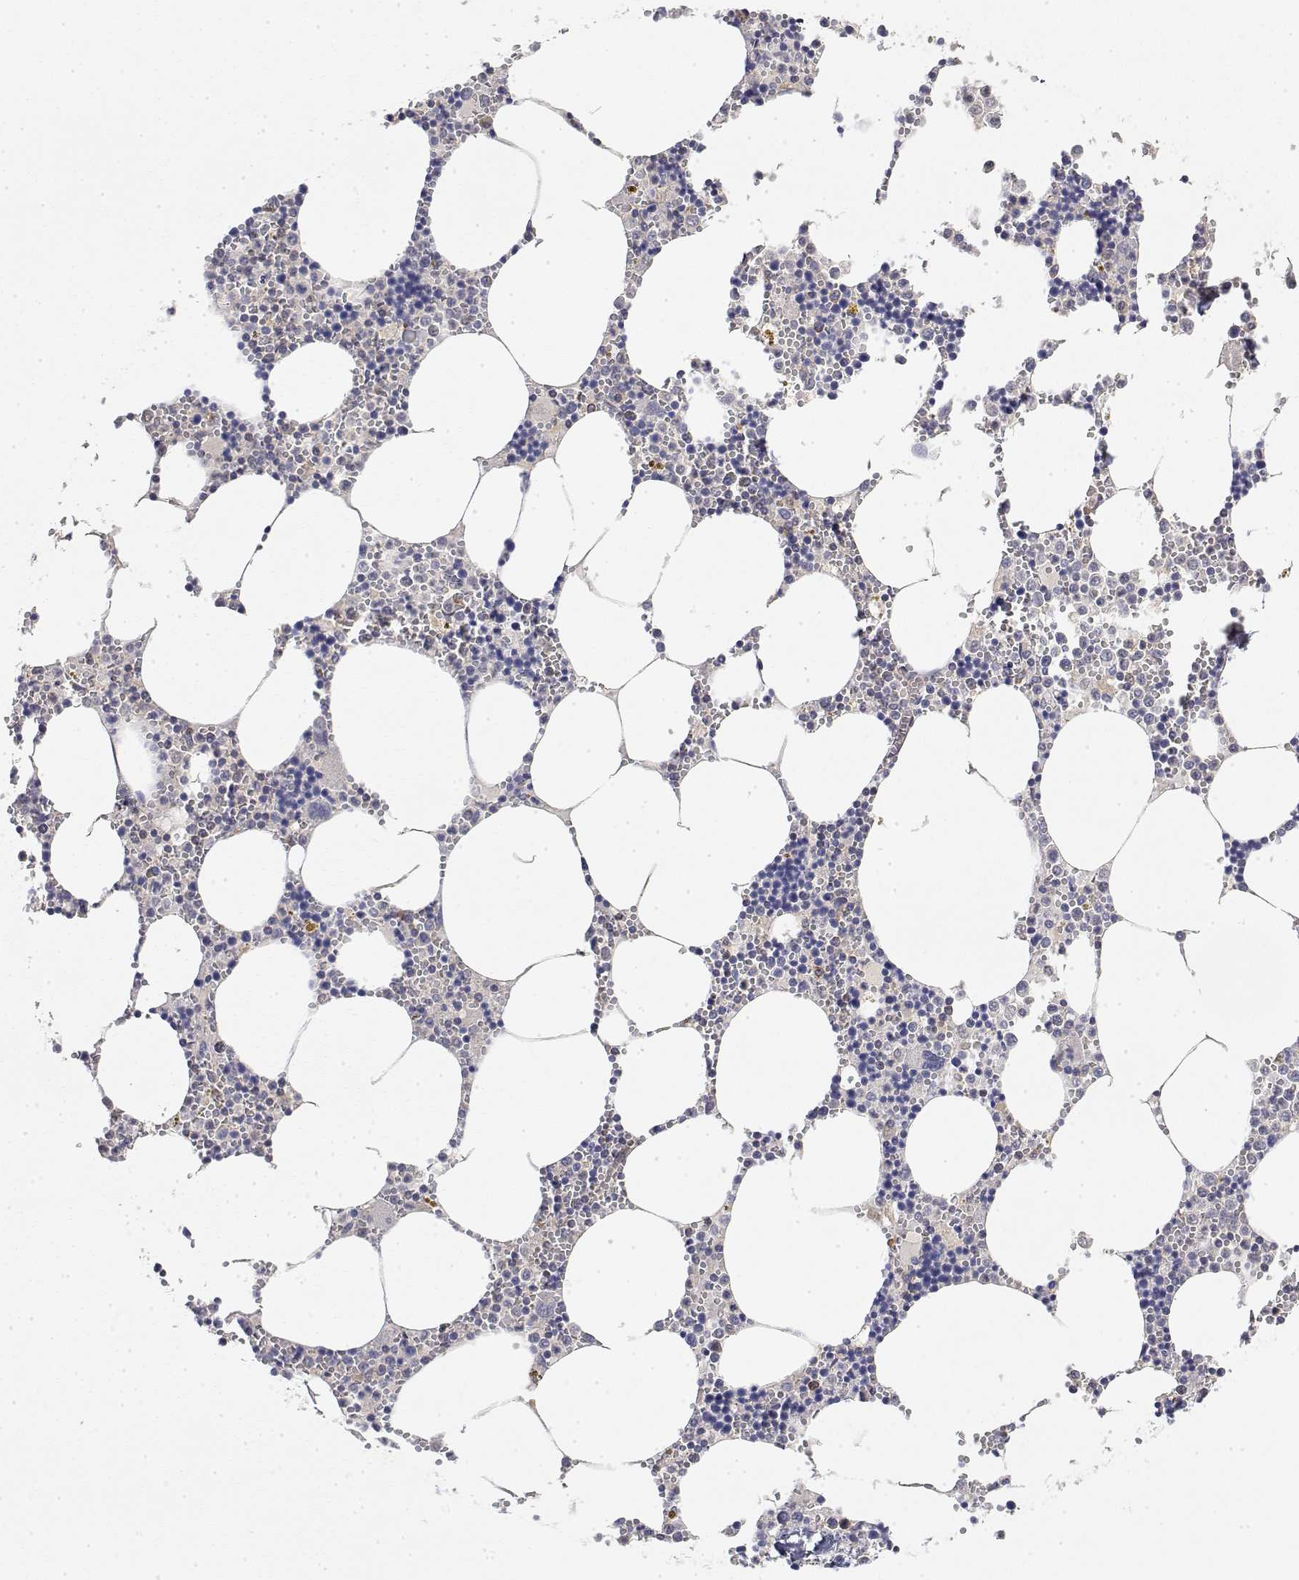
{"staining": {"intensity": "negative", "quantity": "none", "location": "none"}, "tissue": "bone marrow", "cell_type": "Hematopoietic cells", "image_type": "normal", "snomed": [{"axis": "morphology", "description": "Normal tissue, NOS"}, {"axis": "topography", "description": "Bone marrow"}], "caption": "Photomicrograph shows no significant protein positivity in hematopoietic cells of normal bone marrow.", "gene": "LONRF3", "patient": {"sex": "male", "age": 54}}